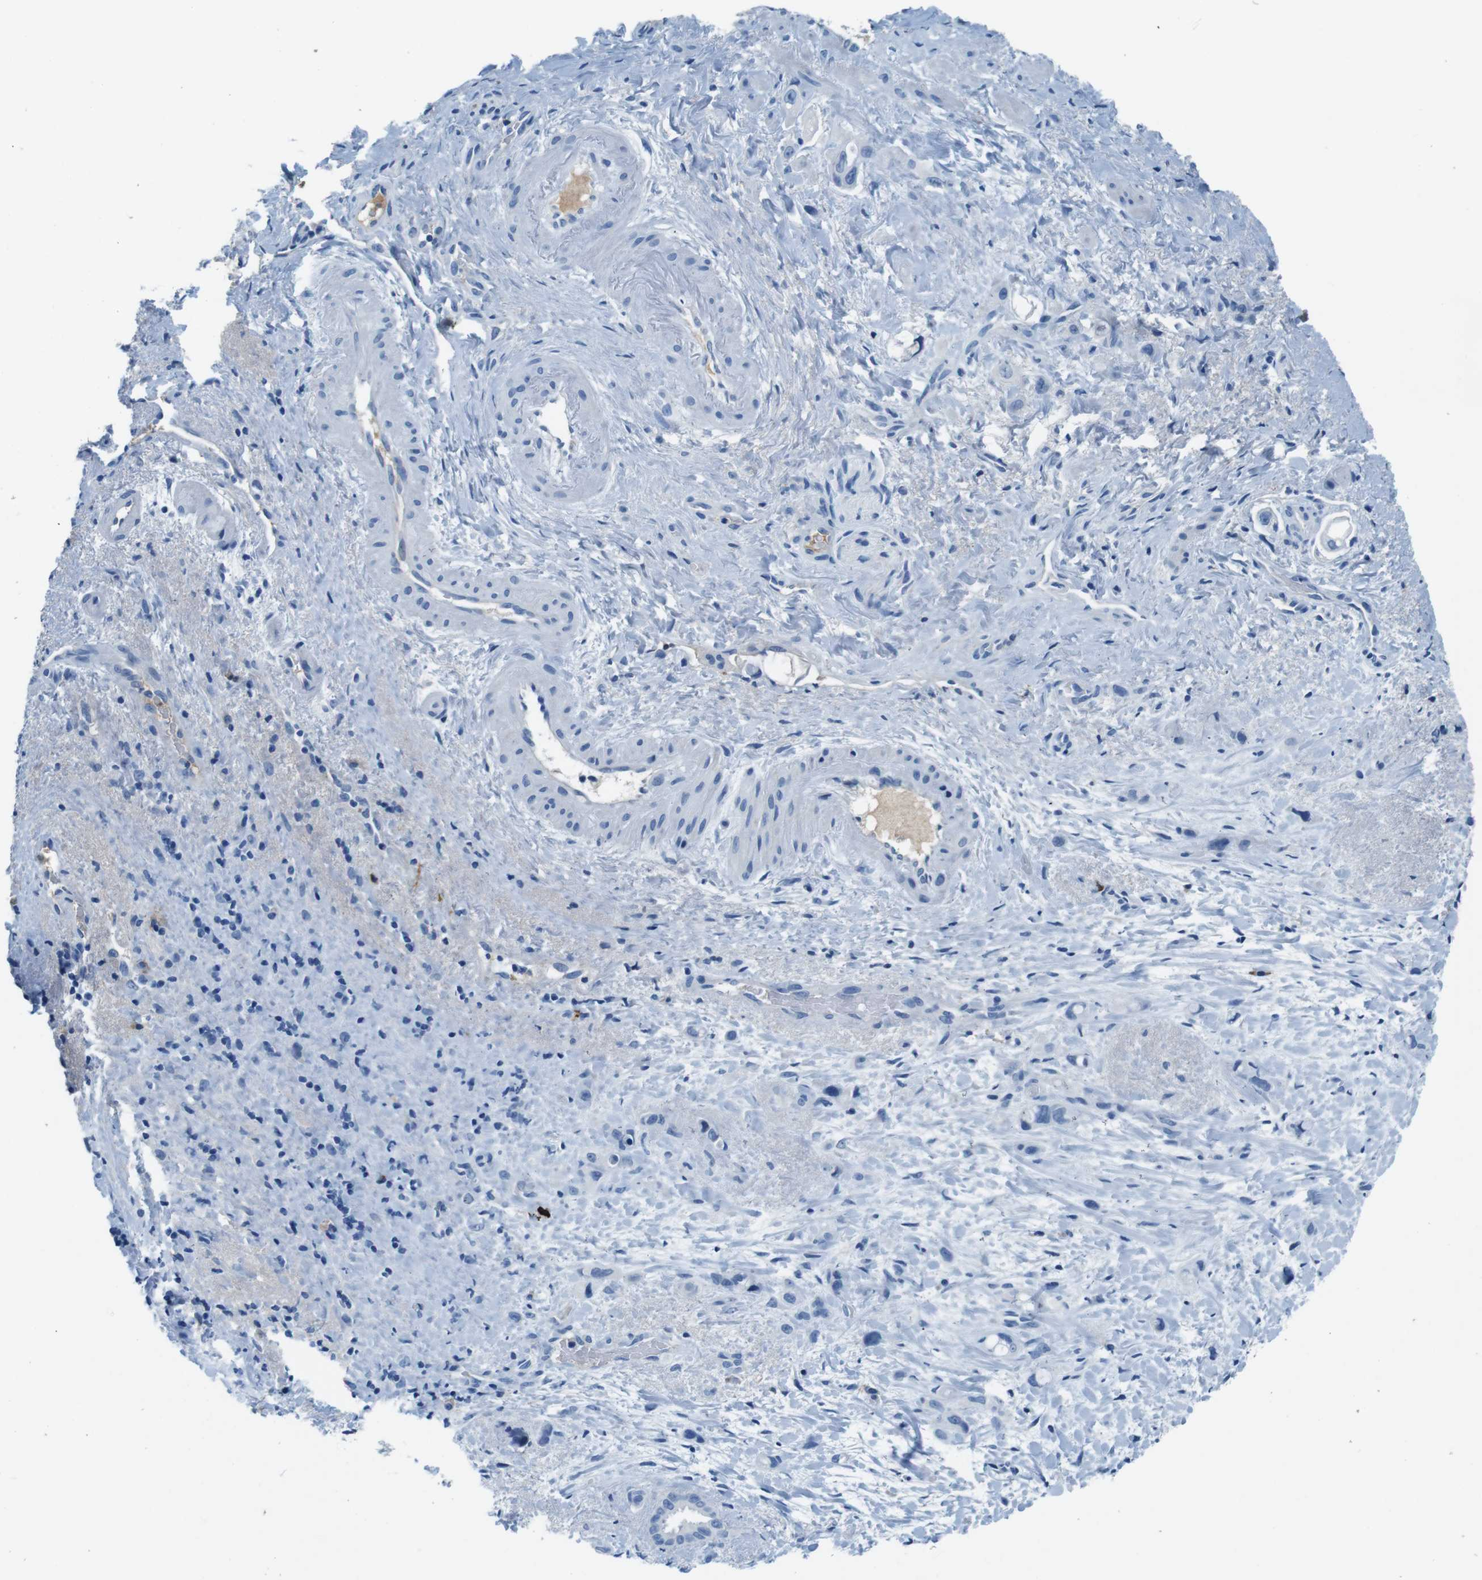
{"staining": {"intensity": "negative", "quantity": "none", "location": "none"}, "tissue": "liver cancer", "cell_type": "Tumor cells", "image_type": "cancer", "snomed": [{"axis": "morphology", "description": "Cholangiocarcinoma"}, {"axis": "topography", "description": "Liver"}], "caption": "This is a micrograph of immunohistochemistry (IHC) staining of liver cancer (cholangiocarcinoma), which shows no expression in tumor cells. (Brightfield microscopy of DAB immunohistochemistry at high magnification).", "gene": "IGHD", "patient": {"sex": "female", "age": 65}}